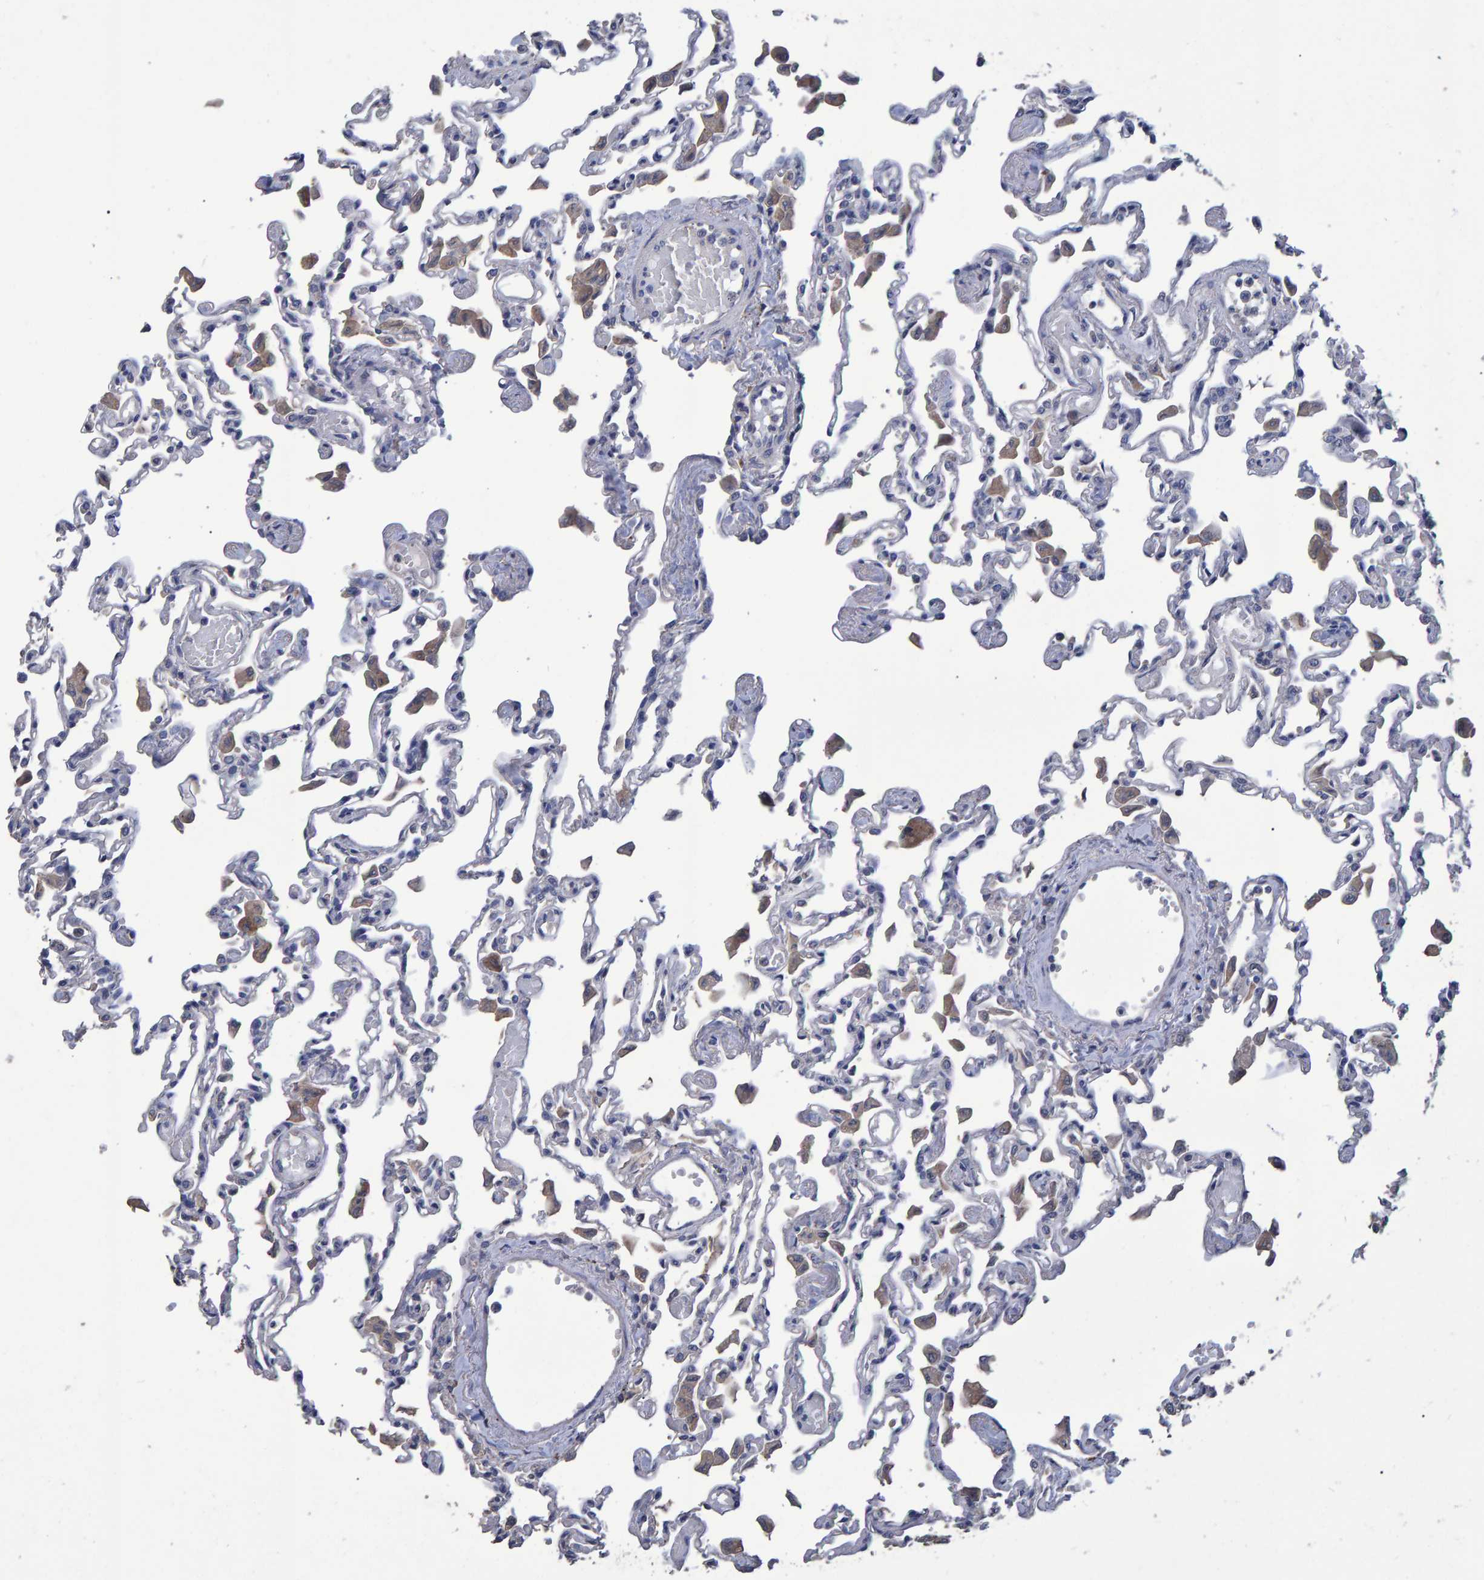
{"staining": {"intensity": "negative", "quantity": "none", "location": "none"}, "tissue": "lung", "cell_type": "Alveolar cells", "image_type": "normal", "snomed": [{"axis": "morphology", "description": "Normal tissue, NOS"}, {"axis": "topography", "description": "Bronchus"}, {"axis": "topography", "description": "Lung"}], "caption": "The immunohistochemistry photomicrograph has no significant expression in alveolar cells of lung. (Brightfield microscopy of DAB (3,3'-diaminobenzidine) immunohistochemistry at high magnification).", "gene": "HEMGN", "patient": {"sex": "female", "age": 49}}